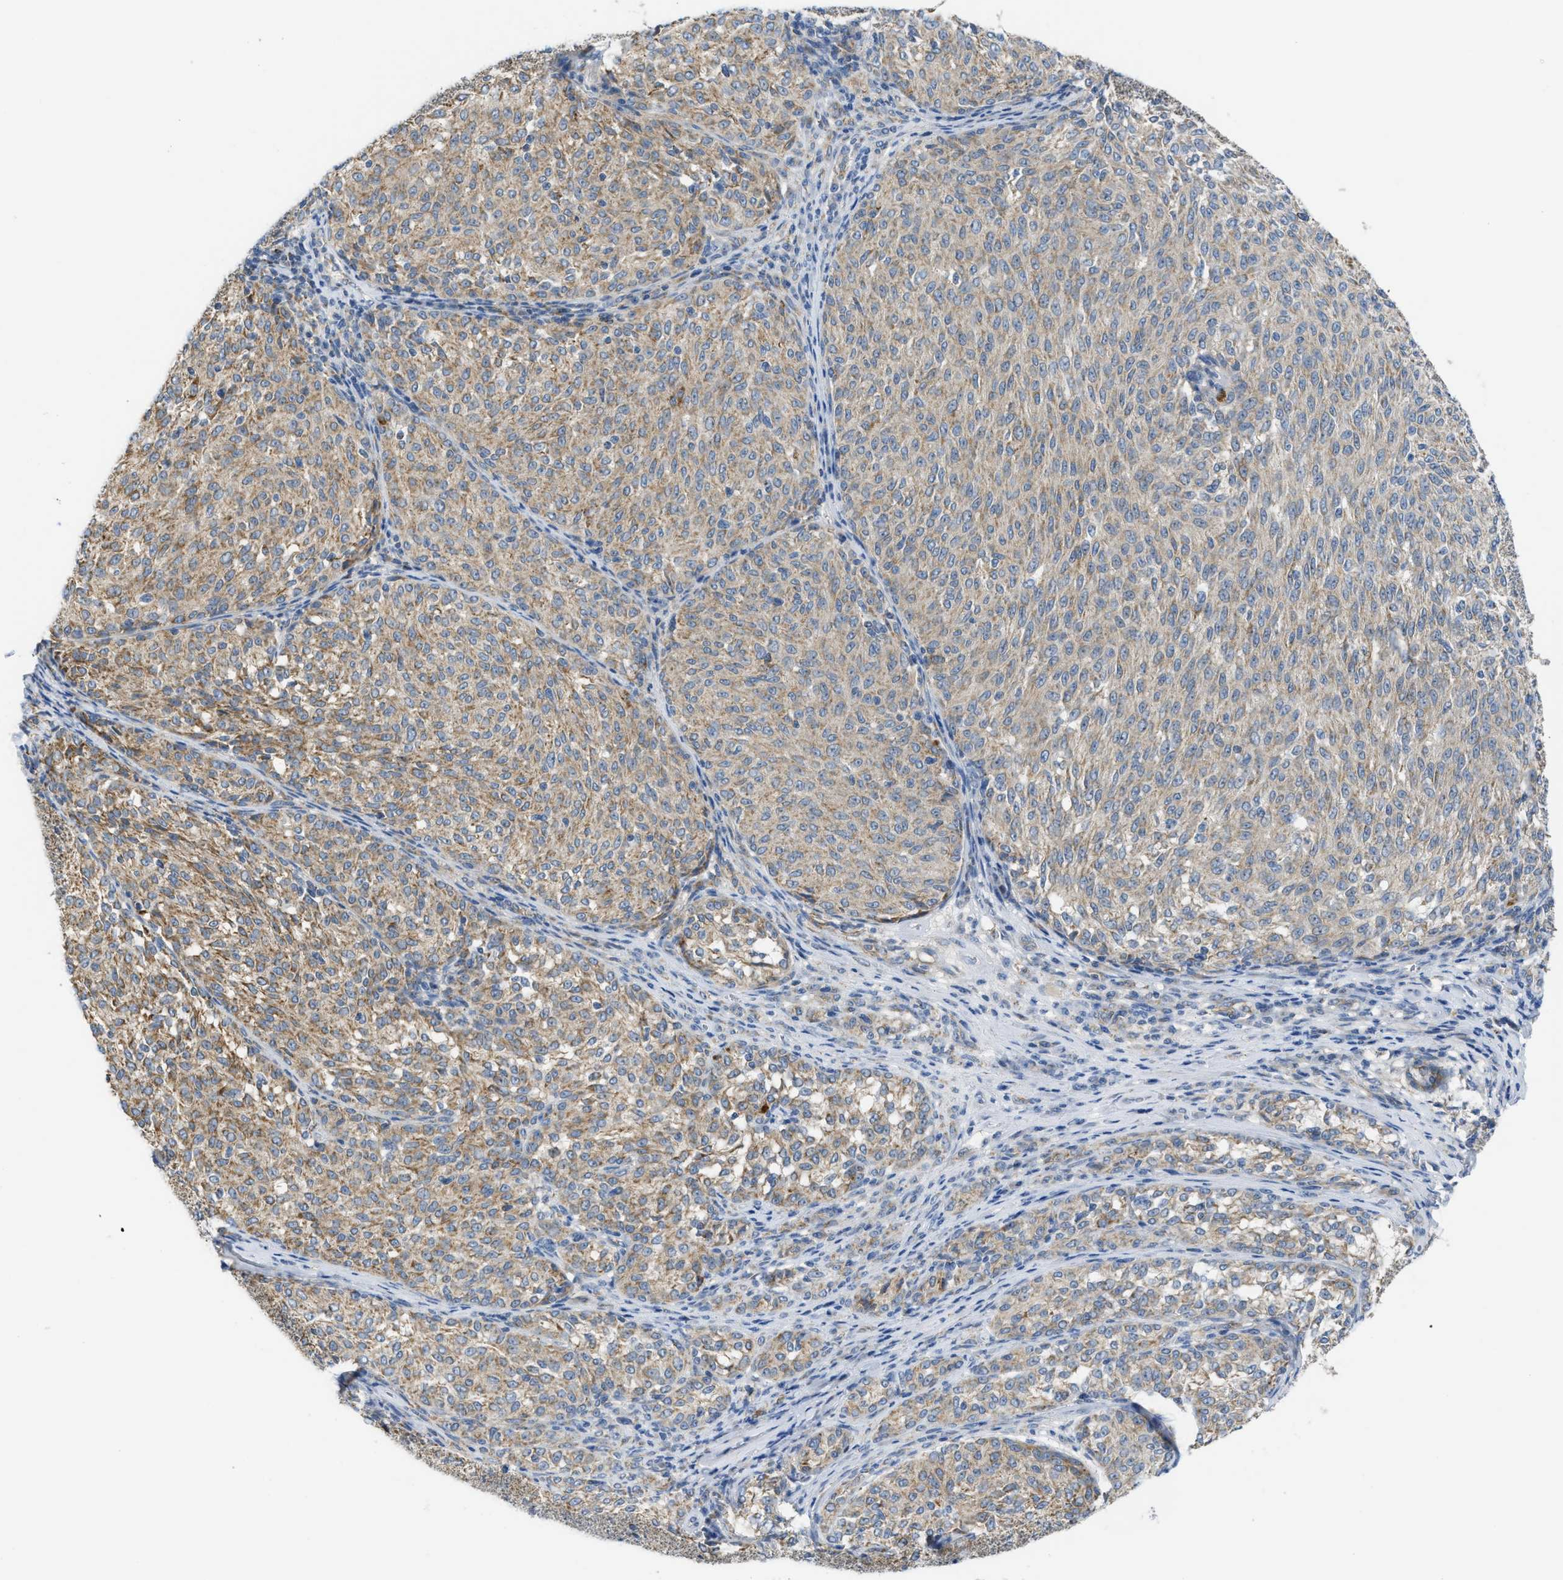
{"staining": {"intensity": "moderate", "quantity": ">75%", "location": "cytoplasmic/membranous"}, "tissue": "melanoma", "cell_type": "Tumor cells", "image_type": "cancer", "snomed": [{"axis": "morphology", "description": "Malignant melanoma, NOS"}, {"axis": "topography", "description": "Skin"}], "caption": "High-power microscopy captured an immunohistochemistry histopathology image of malignant melanoma, revealing moderate cytoplasmic/membranous positivity in approximately >75% of tumor cells. (DAB (3,3'-diaminobenzidine) IHC, brown staining for protein, blue staining for nuclei).", "gene": "GATD3", "patient": {"sex": "female", "age": 72}}